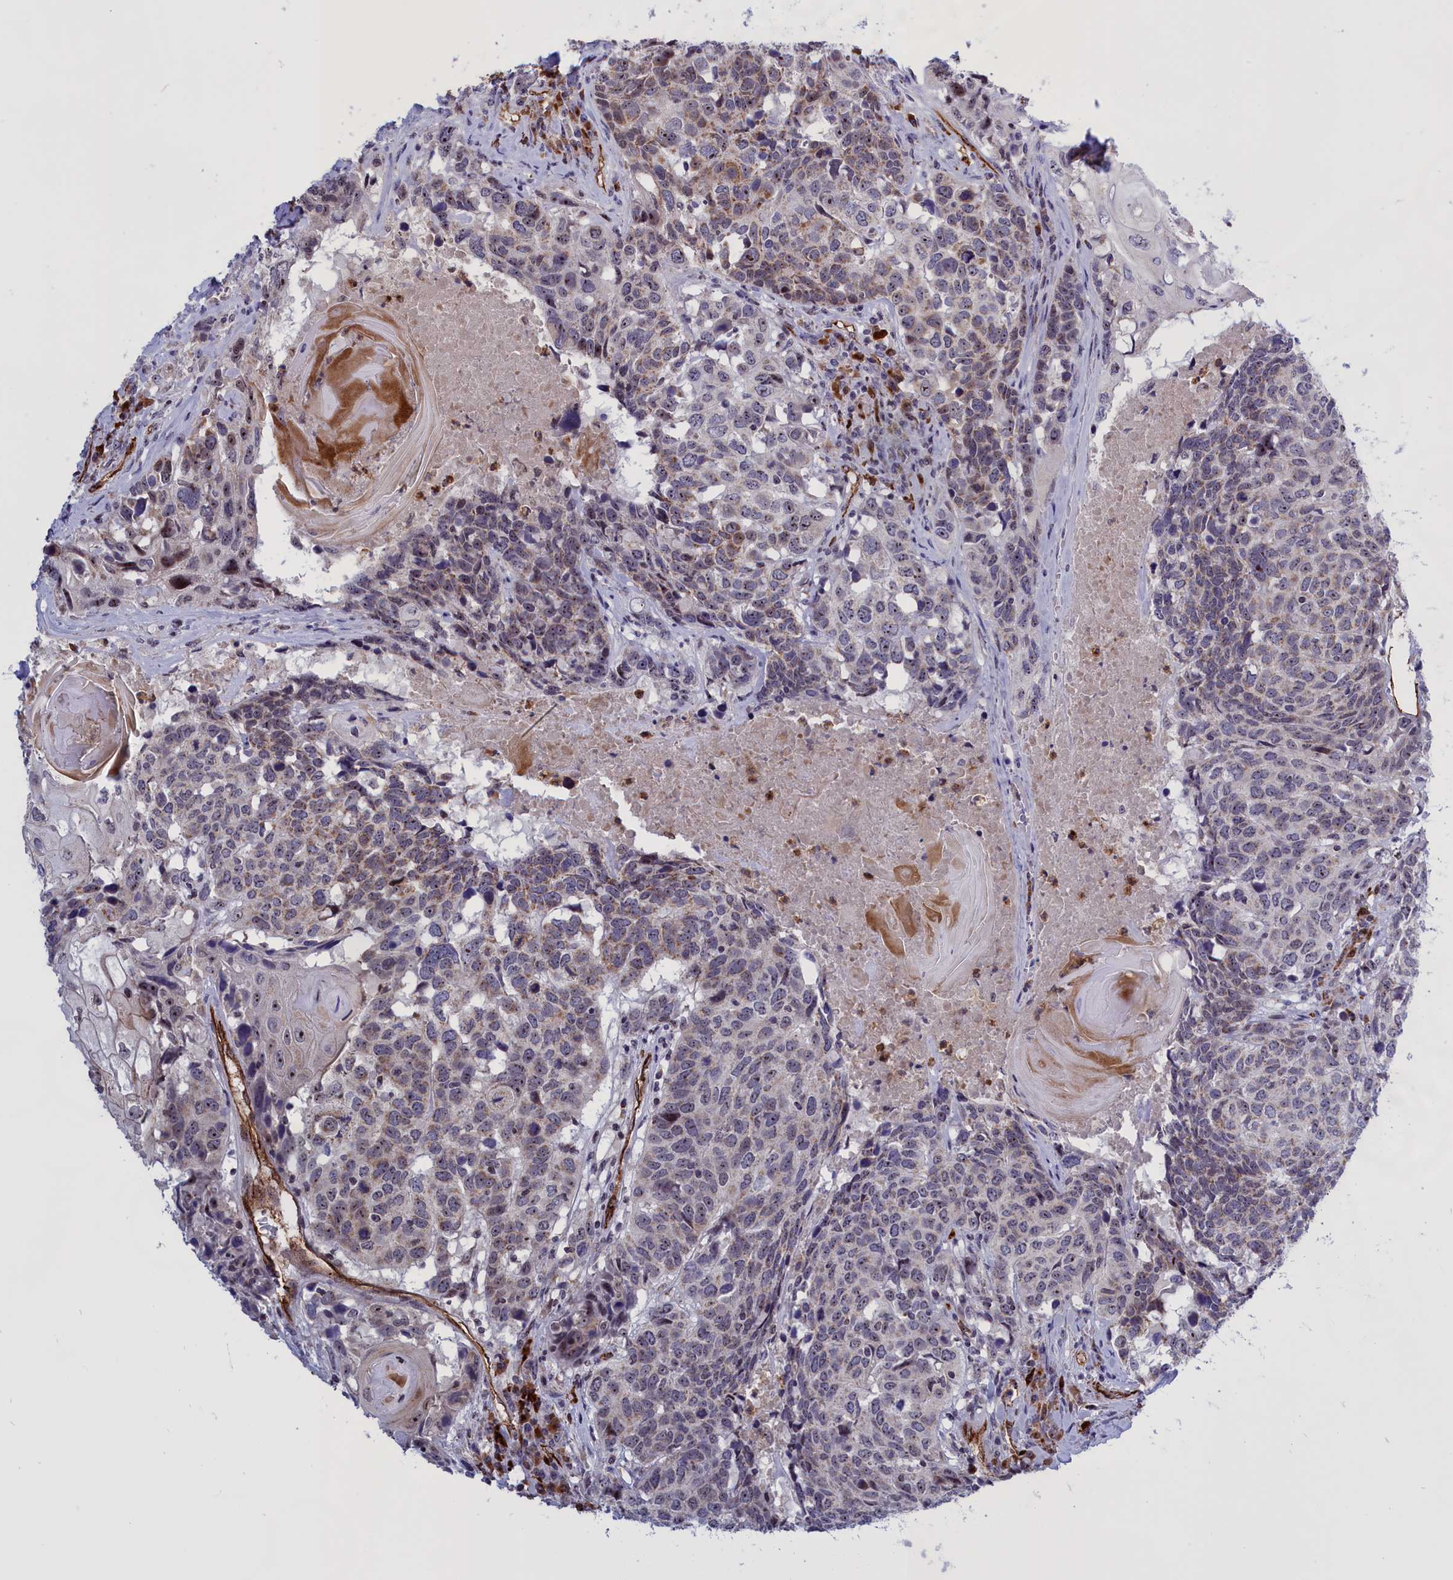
{"staining": {"intensity": "weak", "quantity": "25%-75%", "location": "cytoplasmic/membranous"}, "tissue": "head and neck cancer", "cell_type": "Tumor cells", "image_type": "cancer", "snomed": [{"axis": "morphology", "description": "Squamous cell carcinoma, NOS"}, {"axis": "topography", "description": "Head-Neck"}], "caption": "Squamous cell carcinoma (head and neck) stained with a brown dye exhibits weak cytoplasmic/membranous positive positivity in approximately 25%-75% of tumor cells.", "gene": "MPND", "patient": {"sex": "male", "age": 66}}